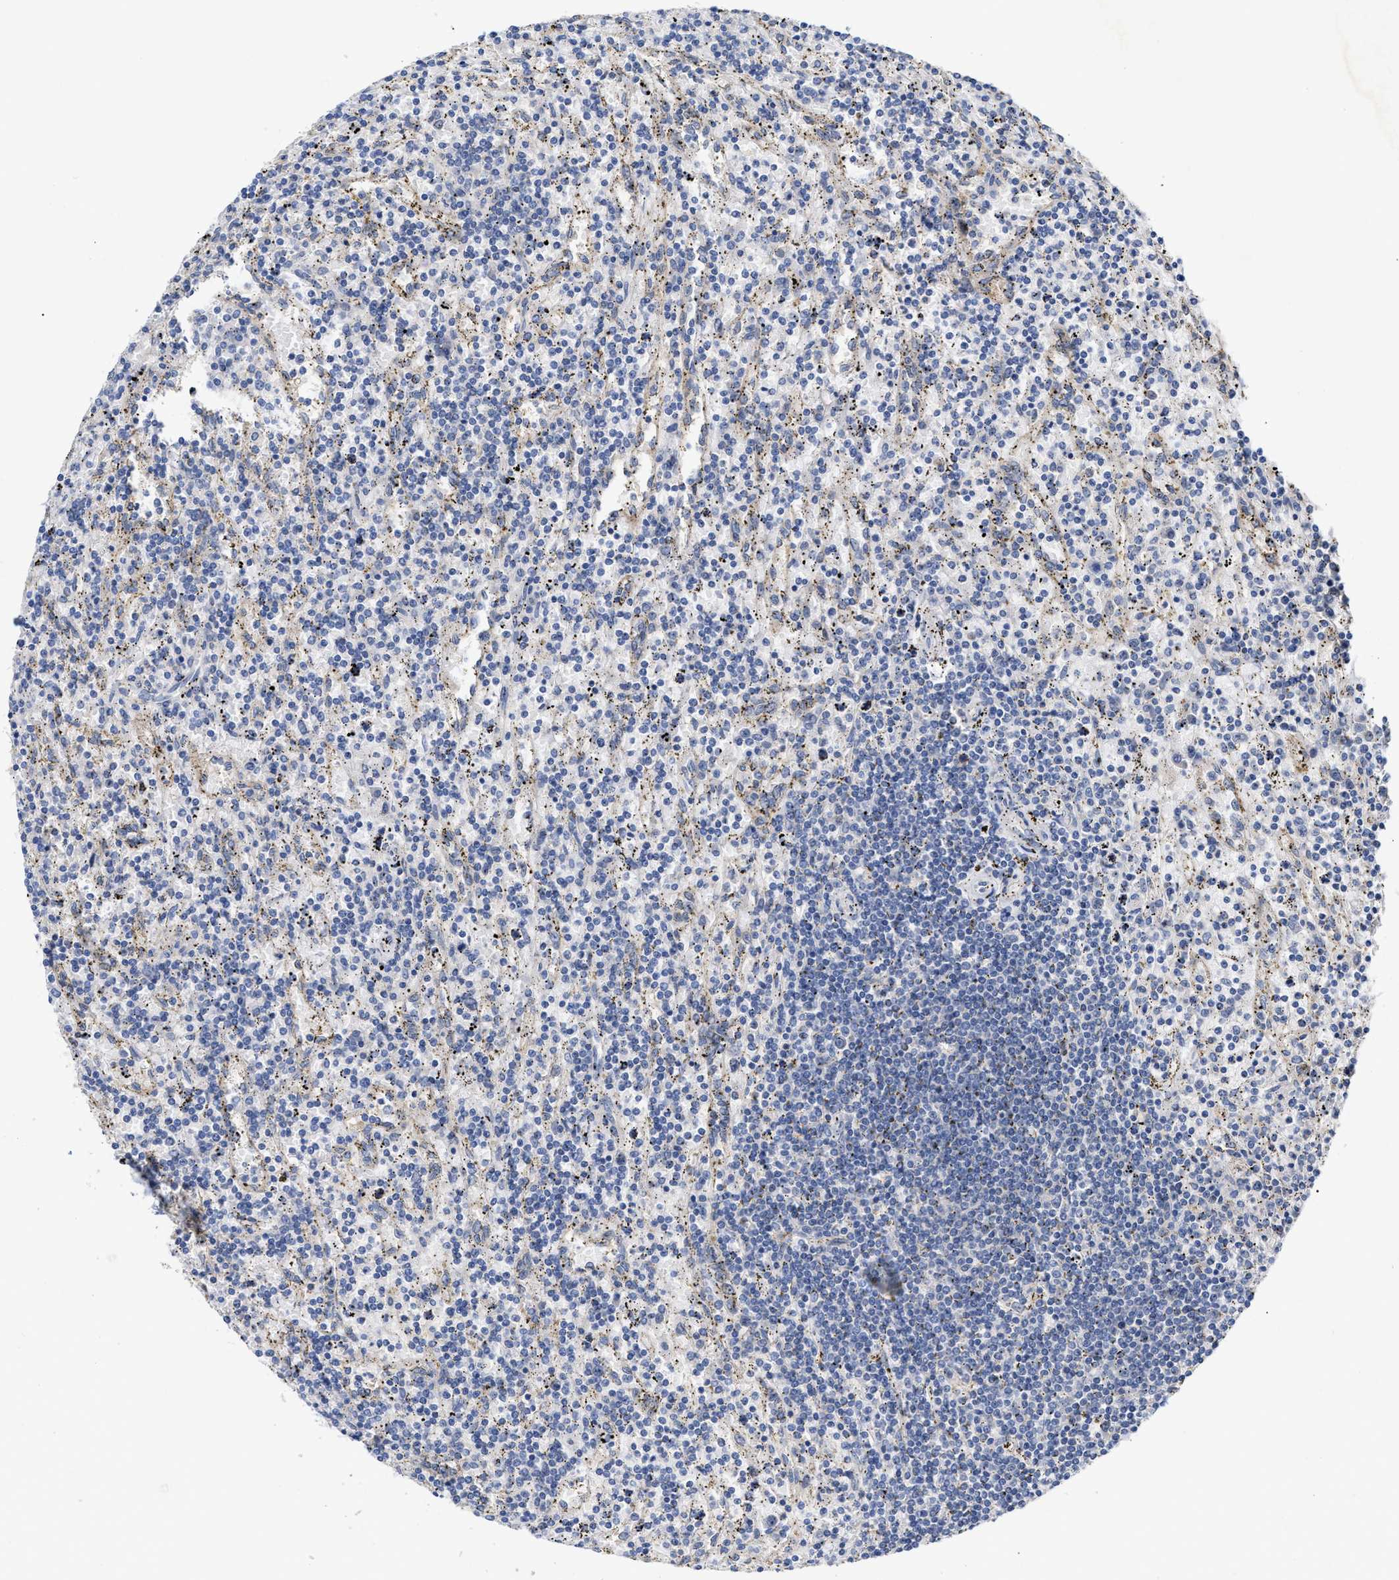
{"staining": {"intensity": "negative", "quantity": "none", "location": "none"}, "tissue": "lymphoma", "cell_type": "Tumor cells", "image_type": "cancer", "snomed": [{"axis": "morphology", "description": "Malignant lymphoma, non-Hodgkin's type, Low grade"}, {"axis": "topography", "description": "Spleen"}], "caption": "Immunohistochemical staining of human malignant lymphoma, non-Hodgkin's type (low-grade) exhibits no significant staining in tumor cells. (Brightfield microscopy of DAB (3,3'-diaminobenzidine) immunohistochemistry at high magnification).", "gene": "BBLN", "patient": {"sex": "male", "age": 76}}